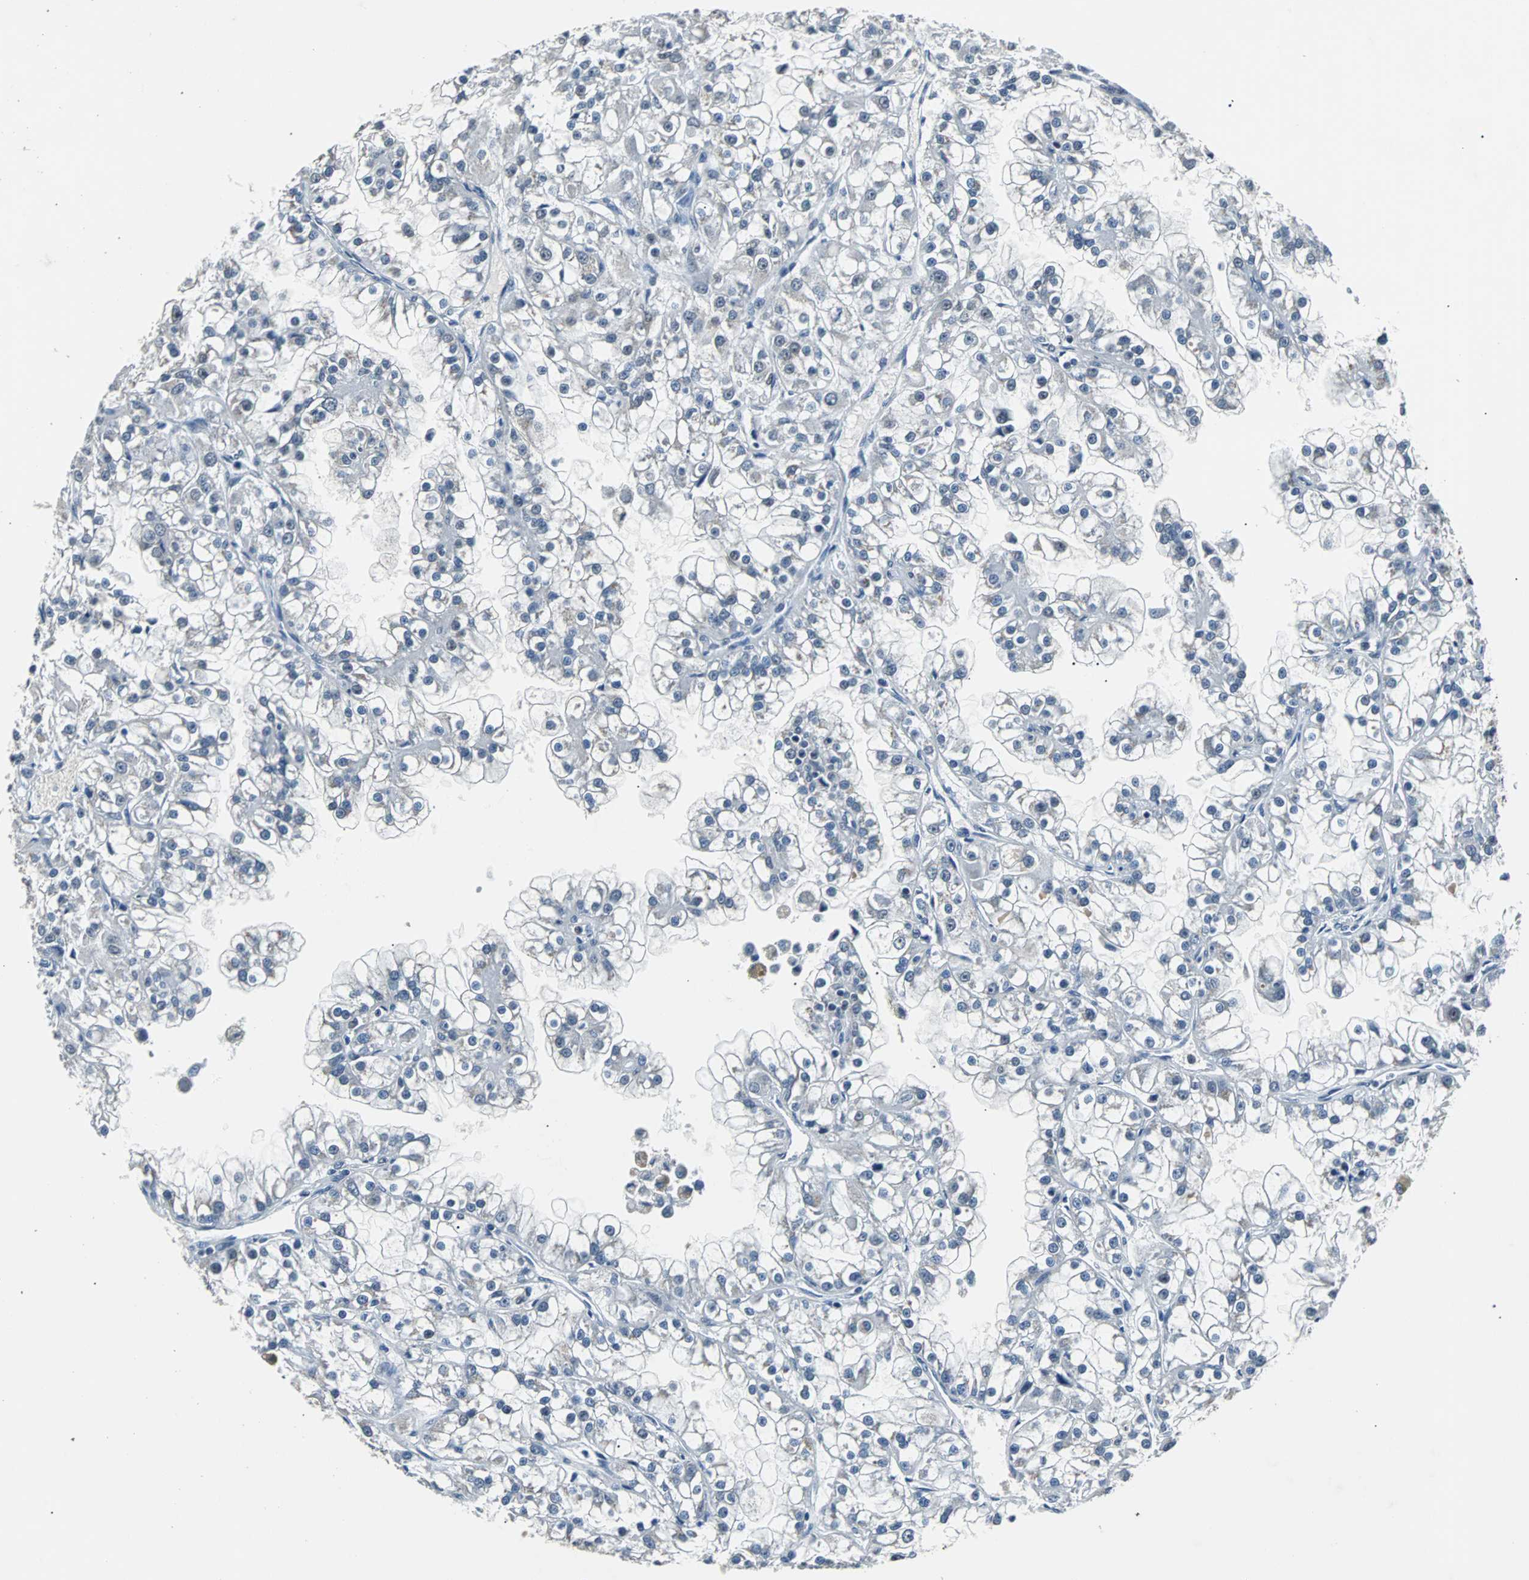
{"staining": {"intensity": "negative", "quantity": "none", "location": "none"}, "tissue": "renal cancer", "cell_type": "Tumor cells", "image_type": "cancer", "snomed": [{"axis": "morphology", "description": "Adenocarcinoma, NOS"}, {"axis": "topography", "description": "Kidney"}], "caption": "Adenocarcinoma (renal) was stained to show a protein in brown. There is no significant positivity in tumor cells.", "gene": "USP28", "patient": {"sex": "female", "age": 52}}